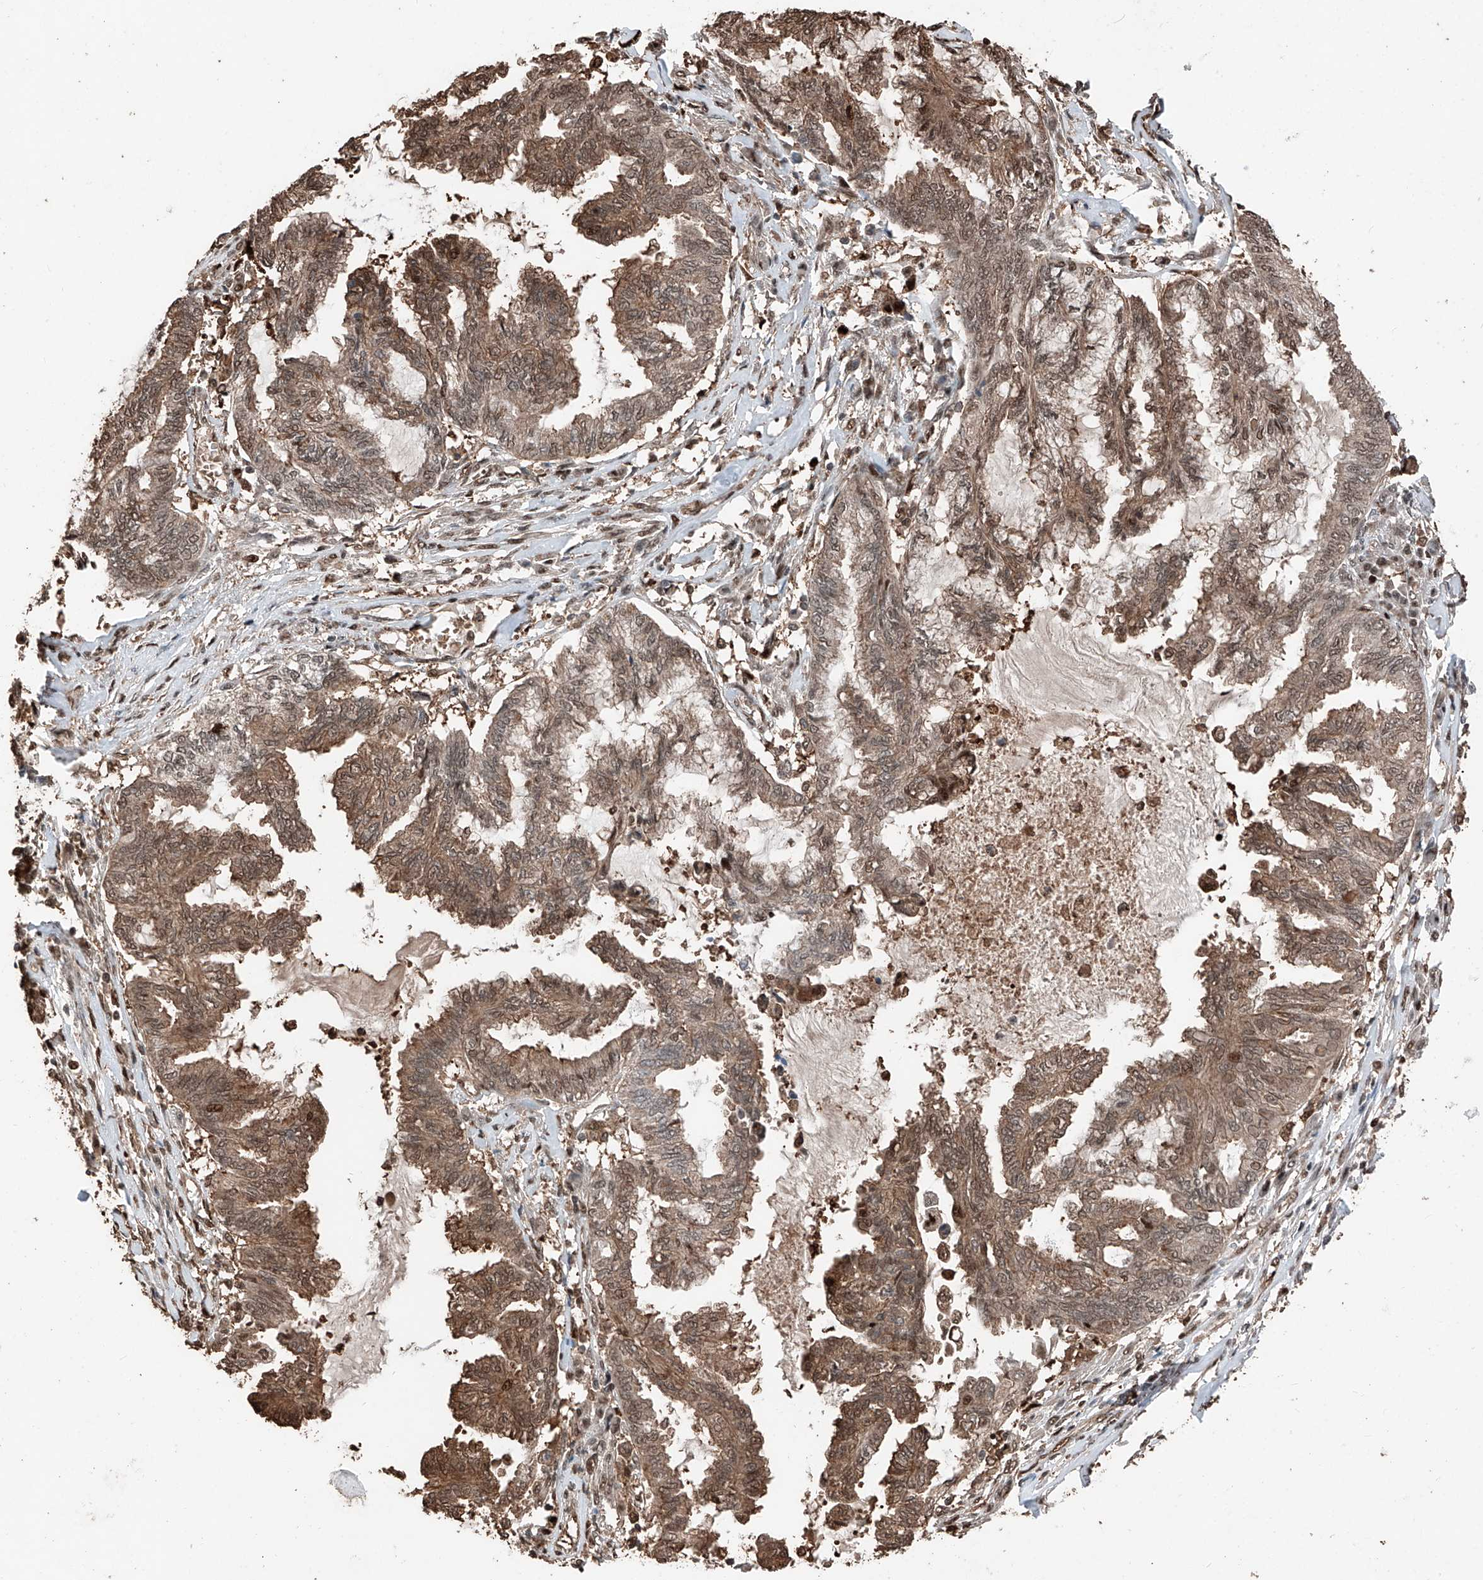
{"staining": {"intensity": "moderate", "quantity": ">75%", "location": "cytoplasmic/membranous,nuclear"}, "tissue": "endometrial cancer", "cell_type": "Tumor cells", "image_type": "cancer", "snomed": [{"axis": "morphology", "description": "Adenocarcinoma, NOS"}, {"axis": "topography", "description": "Endometrium"}], "caption": "Human endometrial adenocarcinoma stained with a protein marker displays moderate staining in tumor cells.", "gene": "RMND1", "patient": {"sex": "female", "age": 86}}